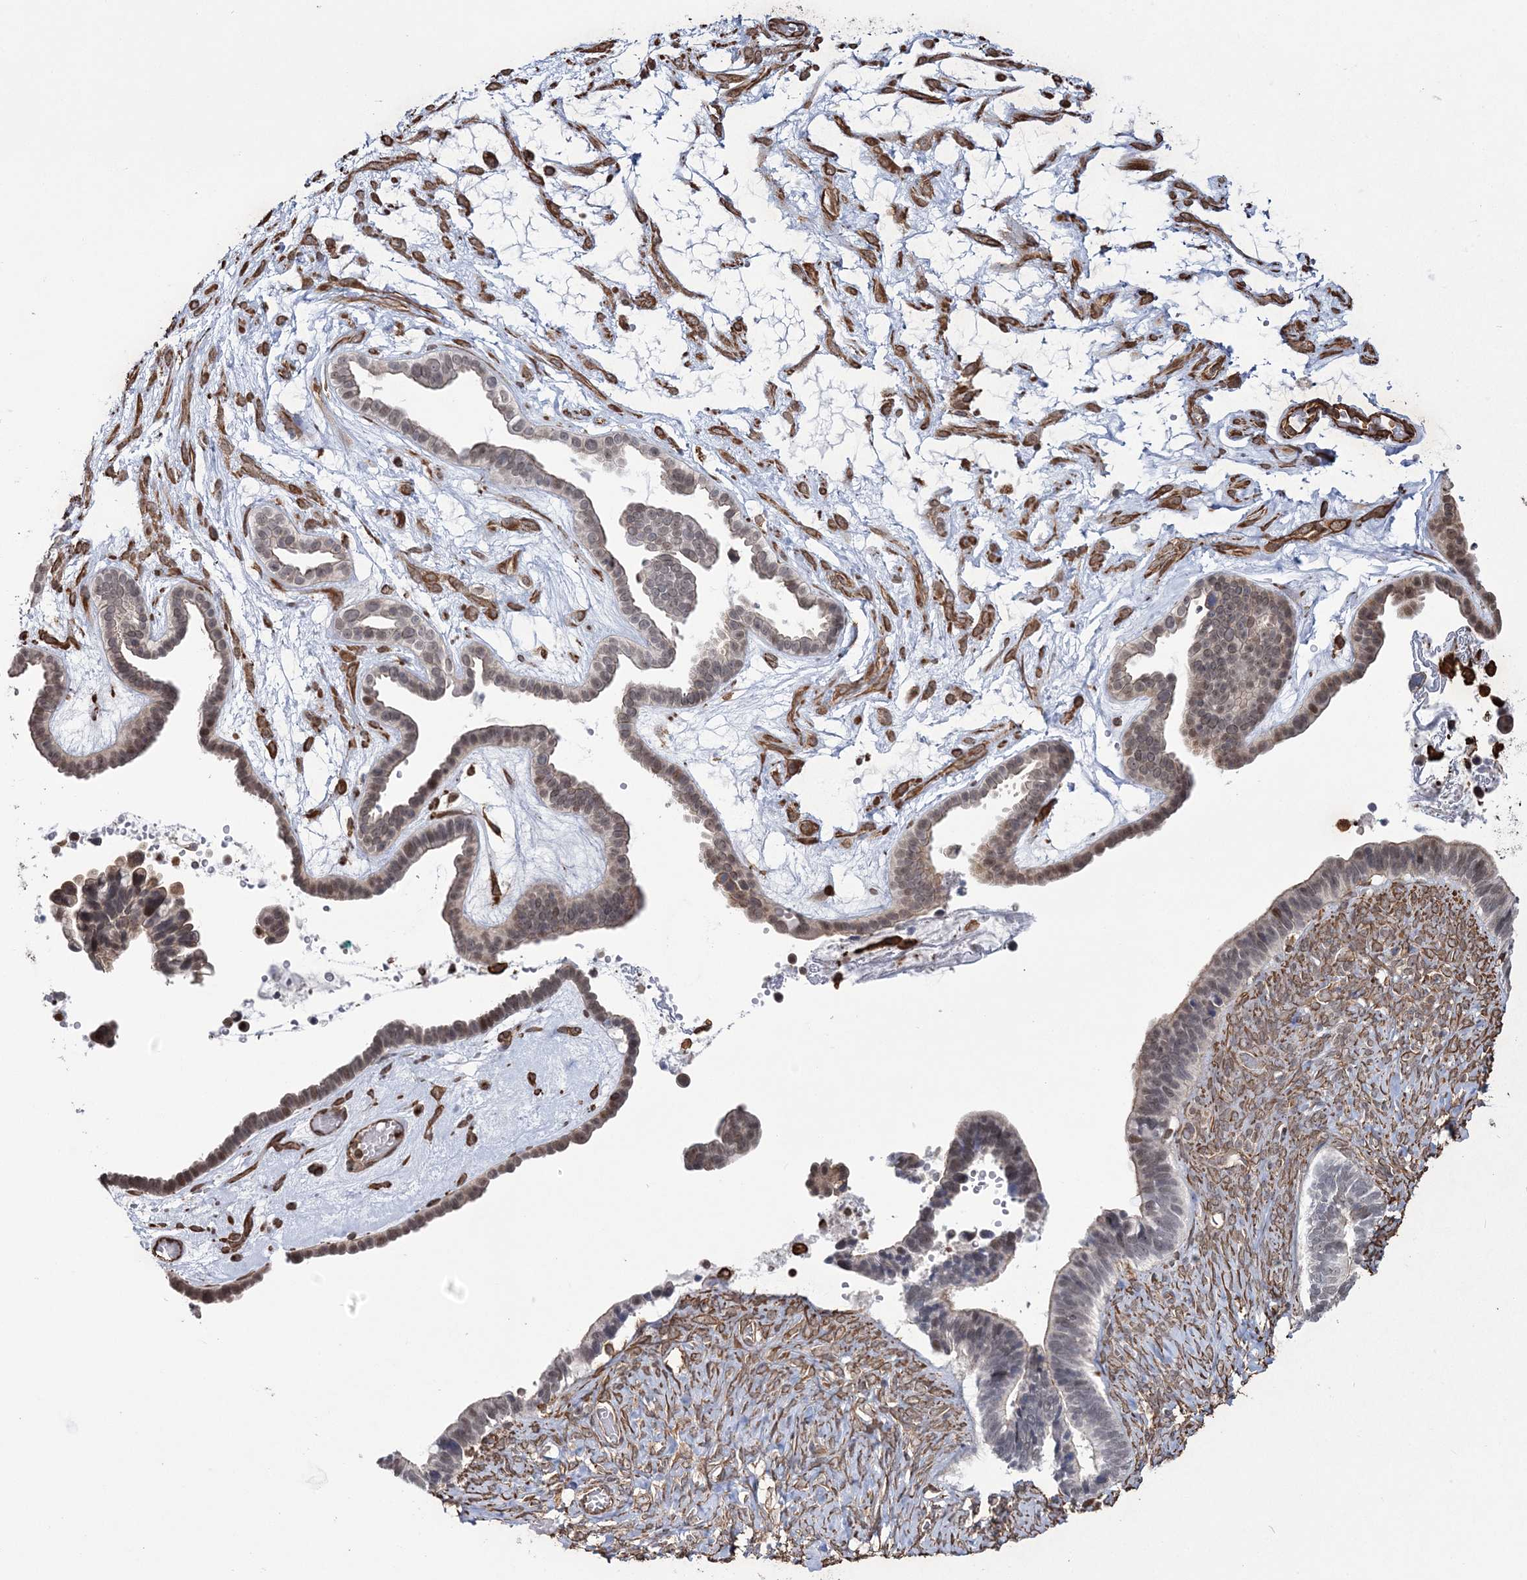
{"staining": {"intensity": "weak", "quantity": "25%-75%", "location": "cytoplasmic/membranous,nuclear"}, "tissue": "ovarian cancer", "cell_type": "Tumor cells", "image_type": "cancer", "snomed": [{"axis": "morphology", "description": "Cystadenocarcinoma, serous, NOS"}, {"axis": "topography", "description": "Ovary"}], "caption": "Immunohistochemical staining of serous cystadenocarcinoma (ovarian) exhibits low levels of weak cytoplasmic/membranous and nuclear positivity in about 25%-75% of tumor cells.", "gene": "ATP11B", "patient": {"sex": "female", "age": 56}}